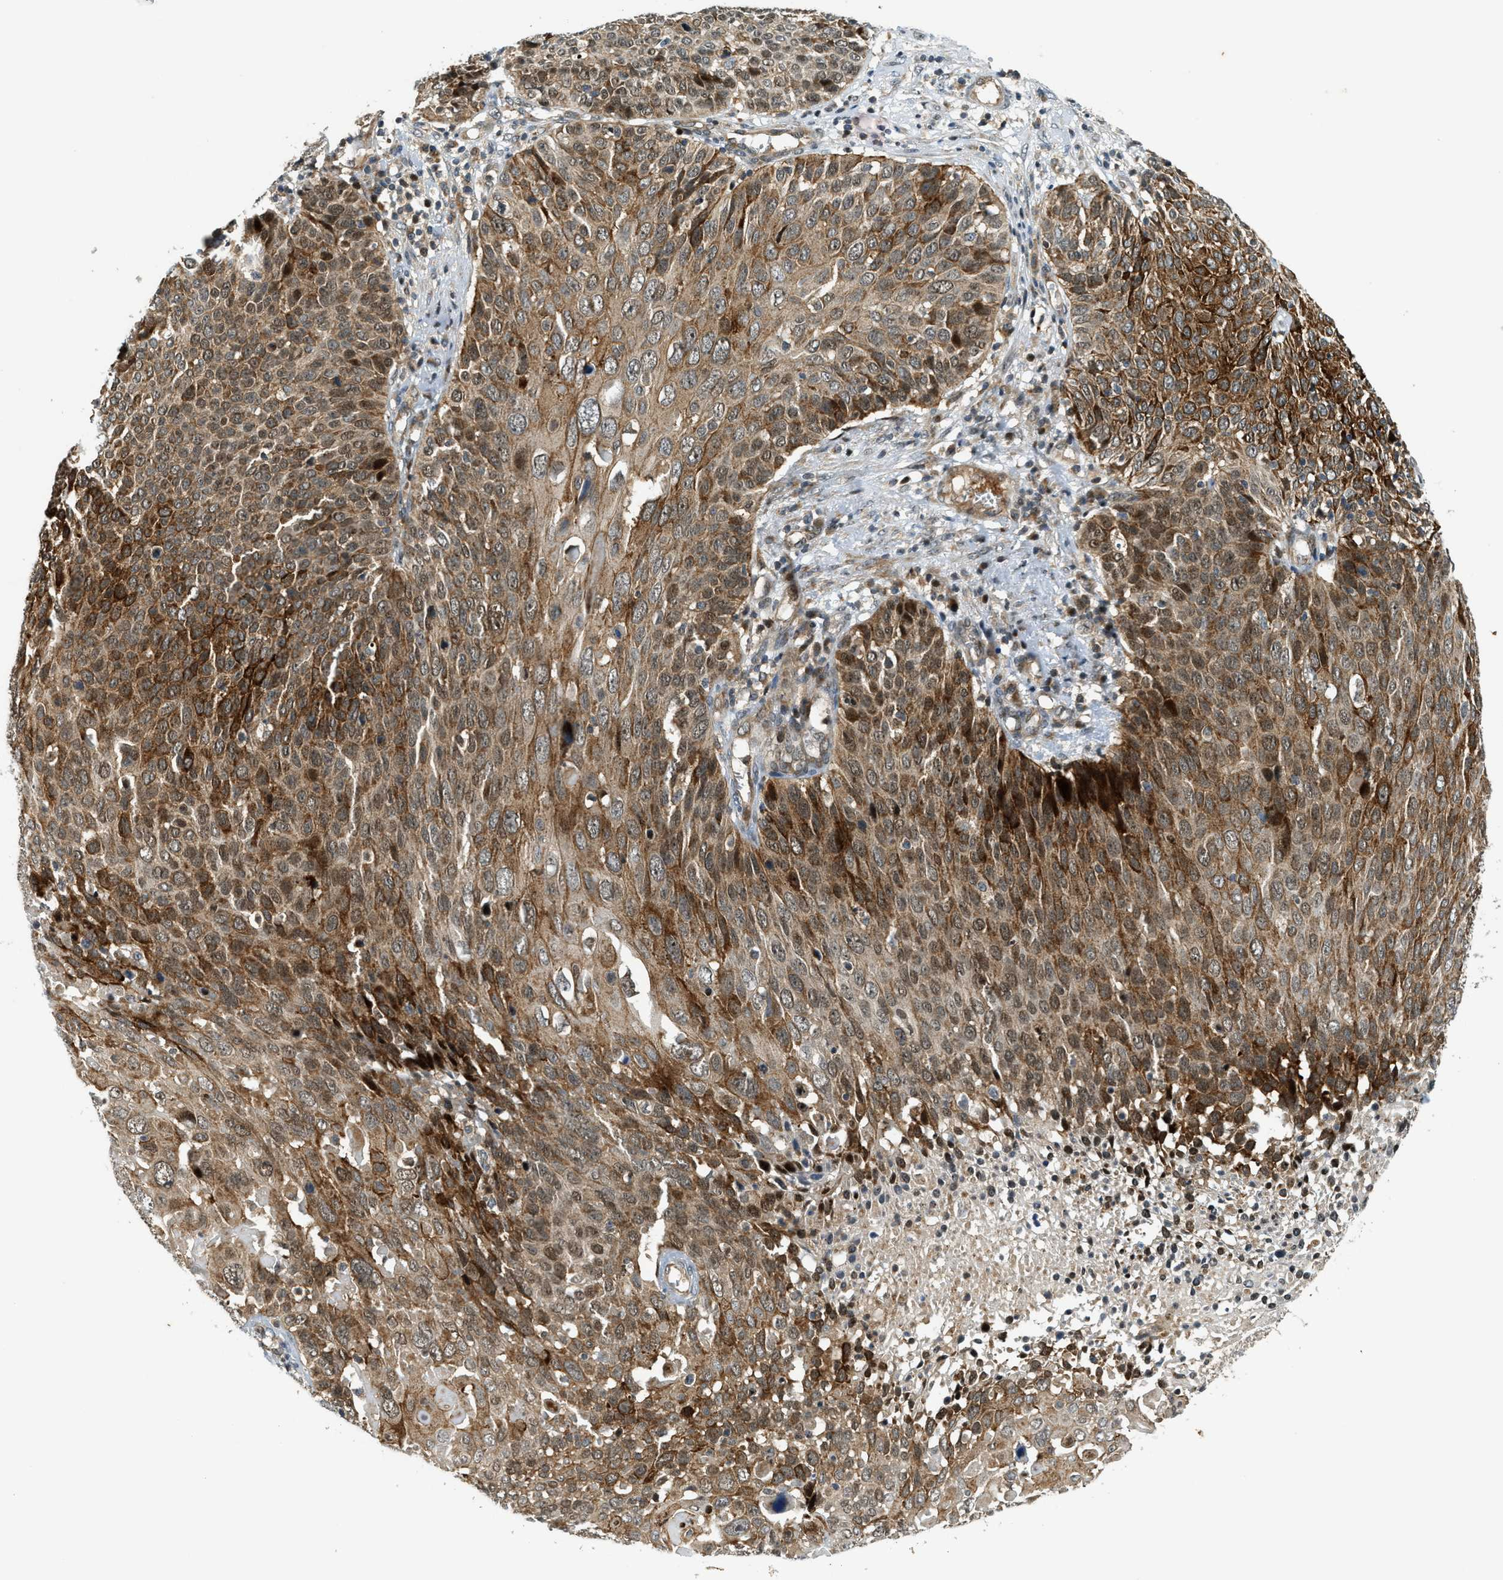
{"staining": {"intensity": "moderate", "quantity": "25%-75%", "location": "cytoplasmic/membranous,nuclear"}, "tissue": "cervical cancer", "cell_type": "Tumor cells", "image_type": "cancer", "snomed": [{"axis": "morphology", "description": "Squamous cell carcinoma, NOS"}, {"axis": "topography", "description": "Cervix"}], "caption": "Squamous cell carcinoma (cervical) was stained to show a protein in brown. There is medium levels of moderate cytoplasmic/membranous and nuclear staining in approximately 25%-75% of tumor cells.", "gene": "TRAPPC14", "patient": {"sex": "female", "age": 74}}